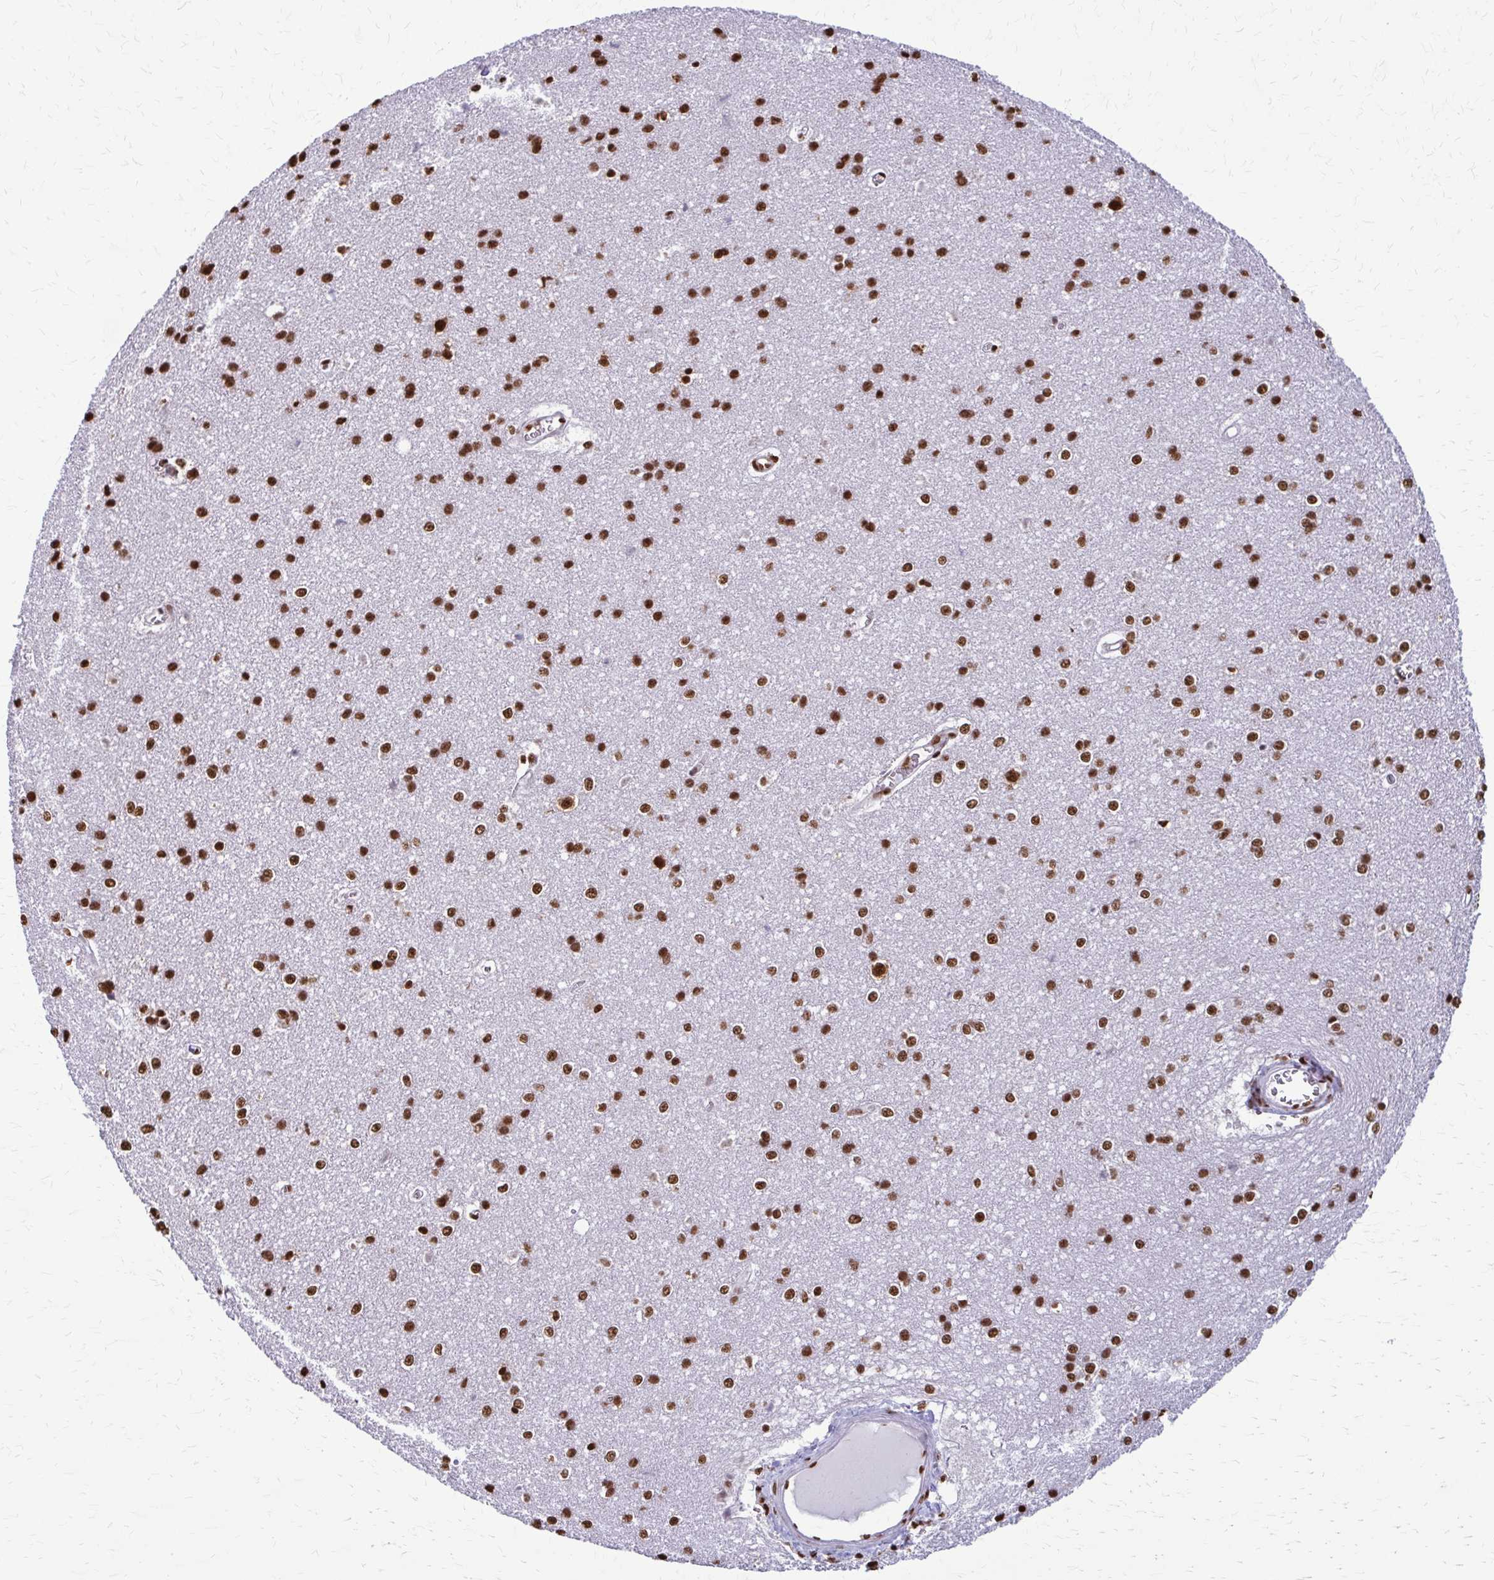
{"staining": {"intensity": "moderate", "quantity": ">75%", "location": "nuclear"}, "tissue": "cerebral cortex", "cell_type": "Endothelial cells", "image_type": "normal", "snomed": [{"axis": "morphology", "description": "Normal tissue, NOS"}, {"axis": "topography", "description": "Cerebral cortex"}], "caption": "Protein staining shows moderate nuclear staining in approximately >75% of endothelial cells in normal cerebral cortex. The staining is performed using DAB (3,3'-diaminobenzidine) brown chromogen to label protein expression. The nuclei are counter-stained blue using hematoxylin.", "gene": "SNRPA", "patient": {"sex": "male", "age": 37}}